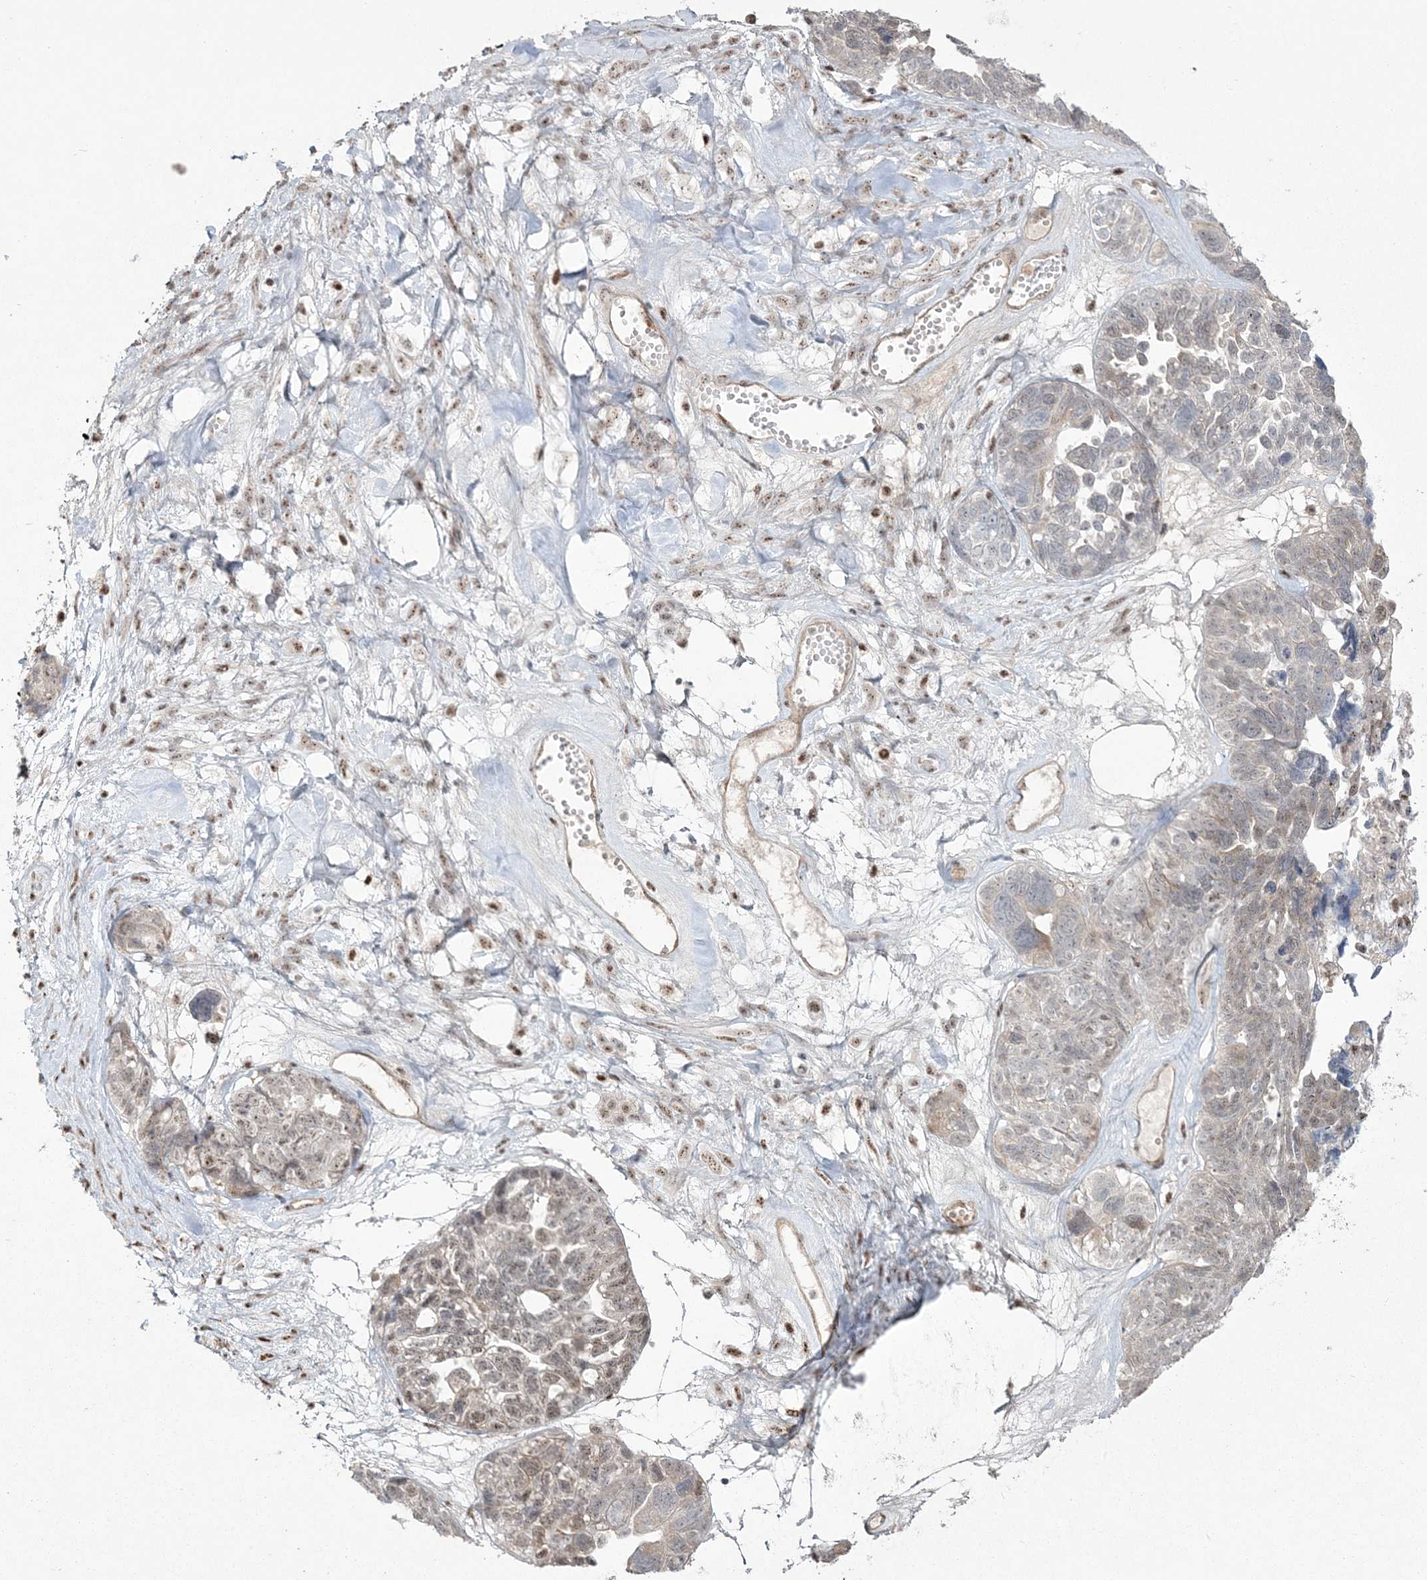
{"staining": {"intensity": "weak", "quantity": "<25%", "location": "nuclear"}, "tissue": "ovarian cancer", "cell_type": "Tumor cells", "image_type": "cancer", "snomed": [{"axis": "morphology", "description": "Cystadenocarcinoma, serous, NOS"}, {"axis": "topography", "description": "Ovary"}], "caption": "High magnification brightfield microscopy of ovarian serous cystadenocarcinoma stained with DAB (3,3'-diaminobenzidine) (brown) and counterstained with hematoxylin (blue): tumor cells show no significant expression.", "gene": "RBM17", "patient": {"sex": "female", "age": 79}}